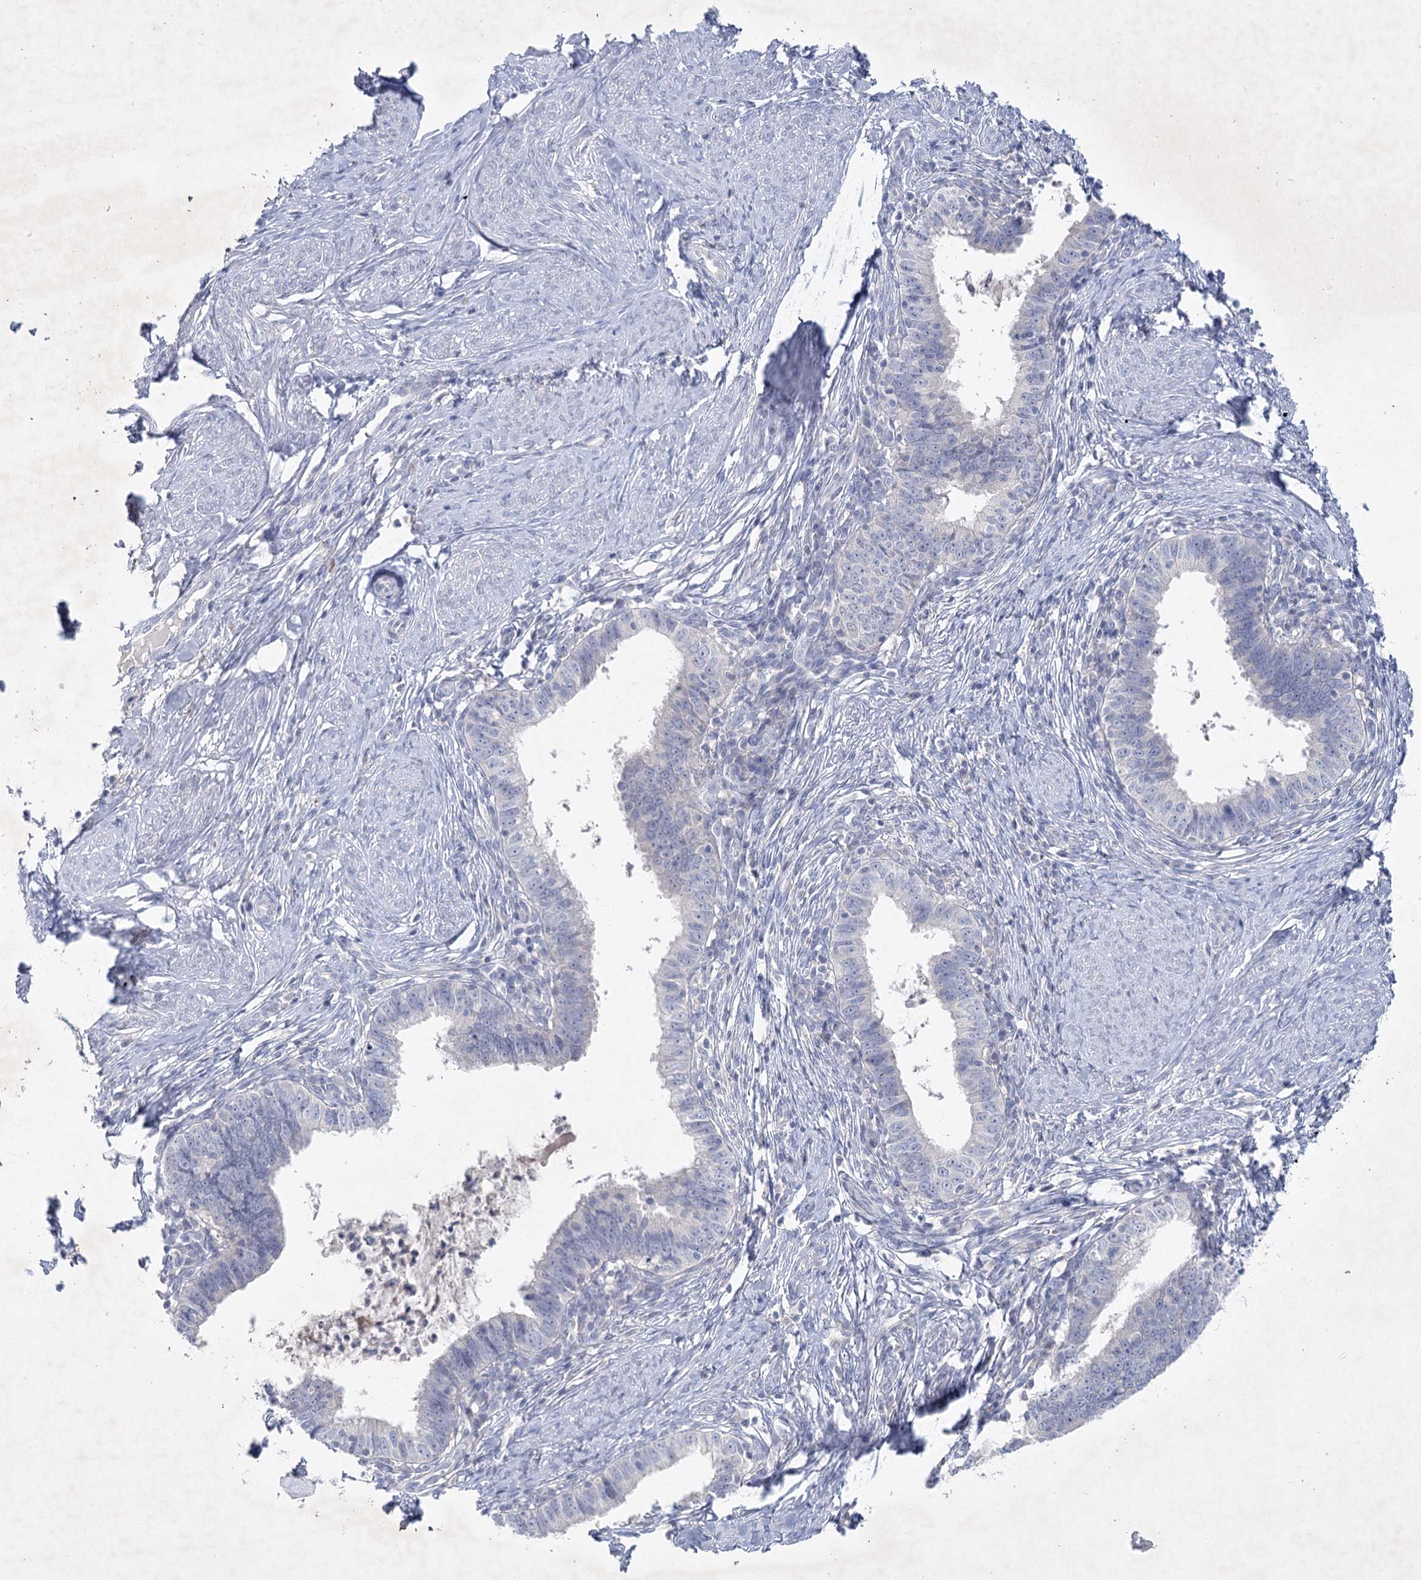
{"staining": {"intensity": "negative", "quantity": "none", "location": "none"}, "tissue": "cervical cancer", "cell_type": "Tumor cells", "image_type": "cancer", "snomed": [{"axis": "morphology", "description": "Adenocarcinoma, NOS"}, {"axis": "topography", "description": "Cervix"}], "caption": "Immunohistochemistry micrograph of neoplastic tissue: human cervical adenocarcinoma stained with DAB (3,3'-diaminobenzidine) demonstrates no significant protein positivity in tumor cells.", "gene": "MAP3K13", "patient": {"sex": "female", "age": 36}}